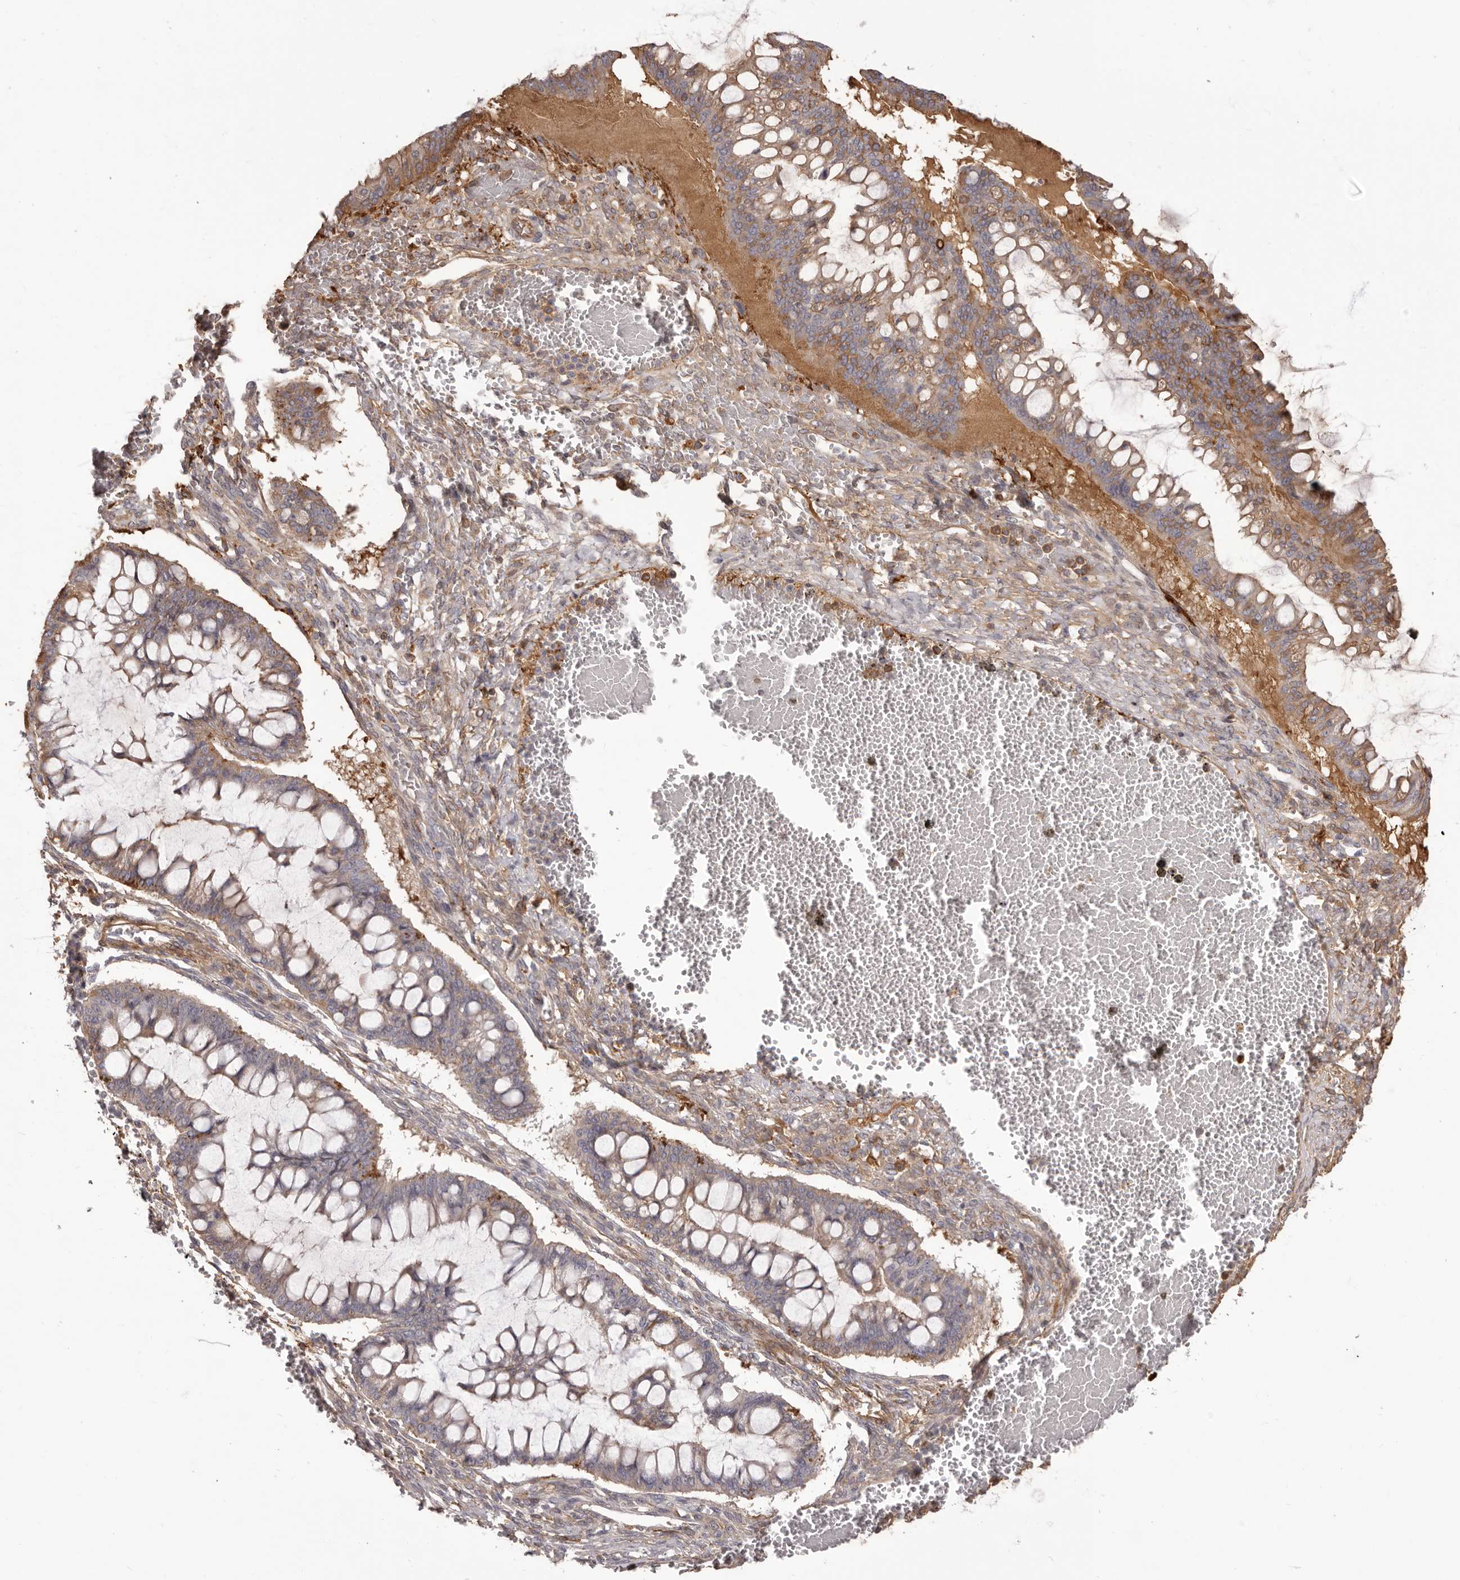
{"staining": {"intensity": "moderate", "quantity": "25%-75%", "location": "cytoplasmic/membranous"}, "tissue": "ovarian cancer", "cell_type": "Tumor cells", "image_type": "cancer", "snomed": [{"axis": "morphology", "description": "Cystadenocarcinoma, mucinous, NOS"}, {"axis": "topography", "description": "Ovary"}], "caption": "Brown immunohistochemical staining in ovarian mucinous cystadenocarcinoma exhibits moderate cytoplasmic/membranous staining in about 25%-75% of tumor cells.", "gene": "OTUD3", "patient": {"sex": "female", "age": 73}}